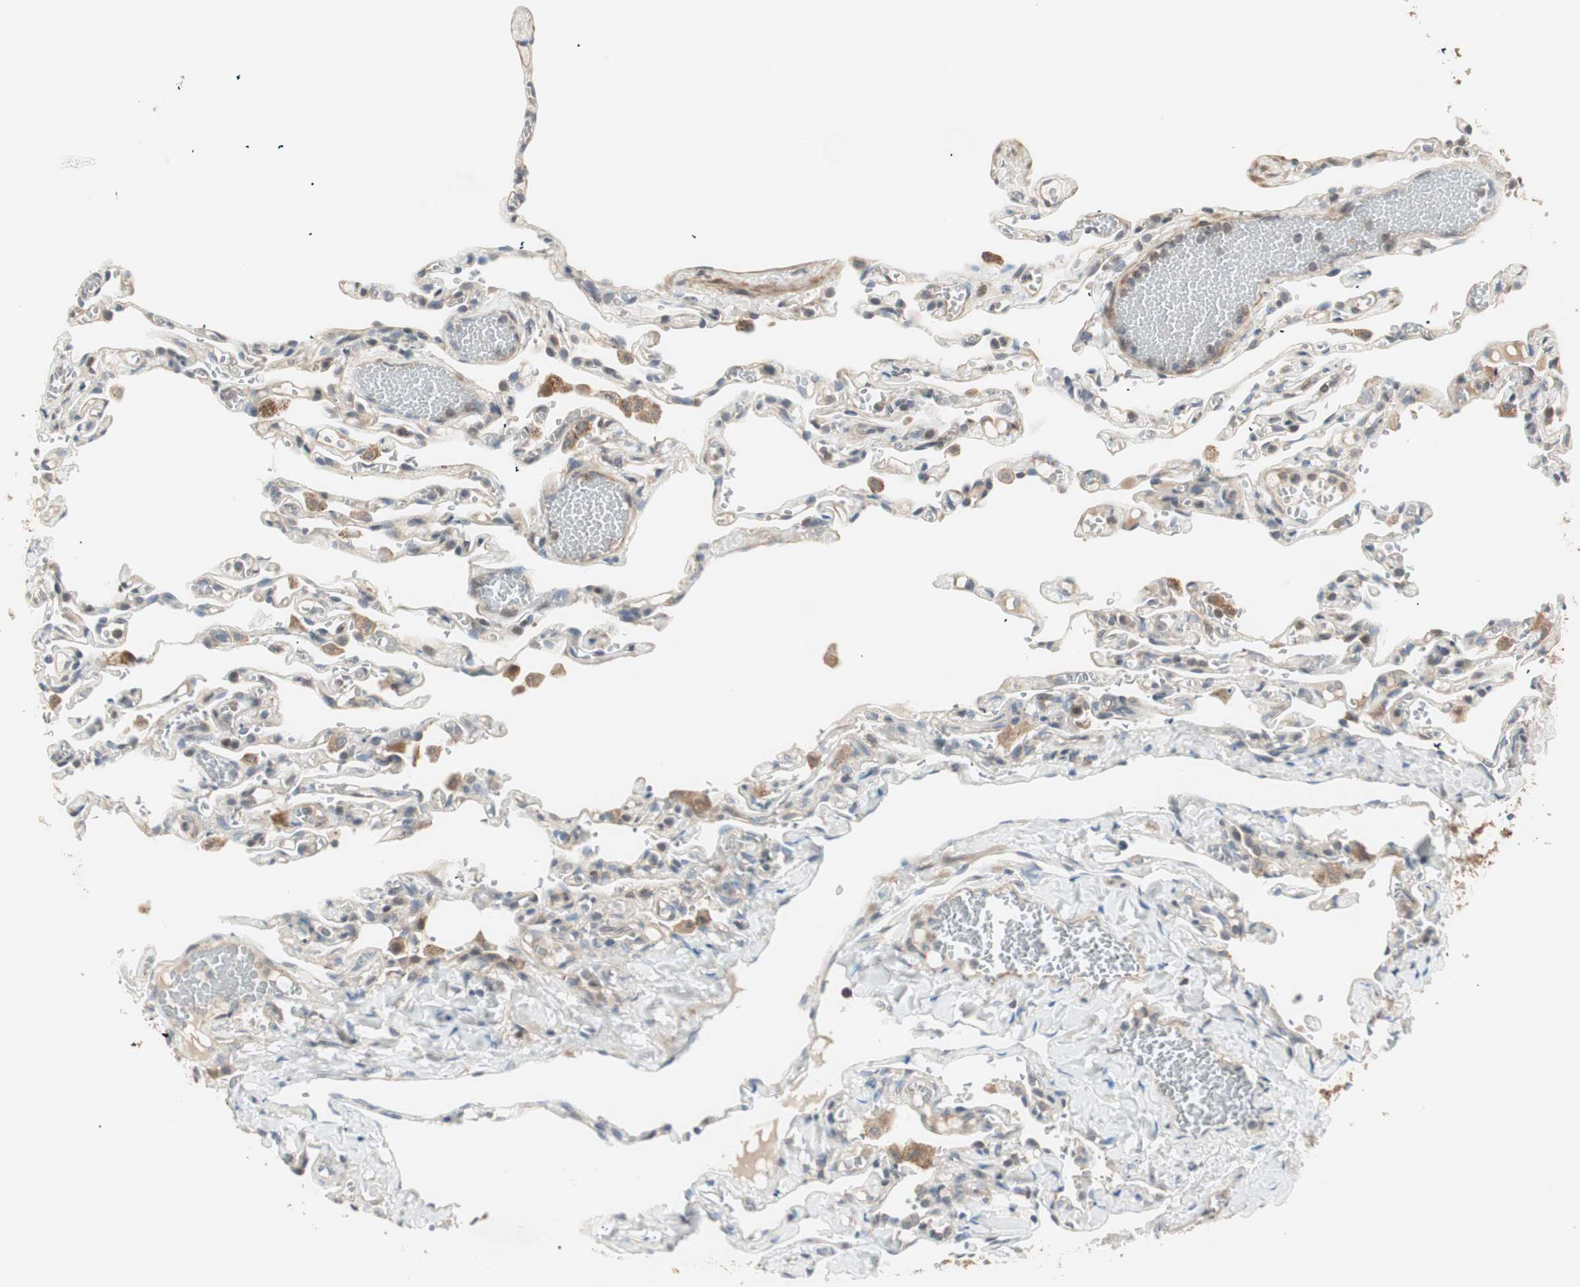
{"staining": {"intensity": "weak", "quantity": "<25%", "location": "cytoplasmic/membranous"}, "tissue": "lung", "cell_type": "Alveolar cells", "image_type": "normal", "snomed": [{"axis": "morphology", "description": "Normal tissue, NOS"}, {"axis": "topography", "description": "Lung"}], "caption": "High power microscopy micrograph of an IHC histopathology image of unremarkable lung, revealing no significant expression in alveolar cells.", "gene": "SFRP1", "patient": {"sex": "male", "age": 21}}